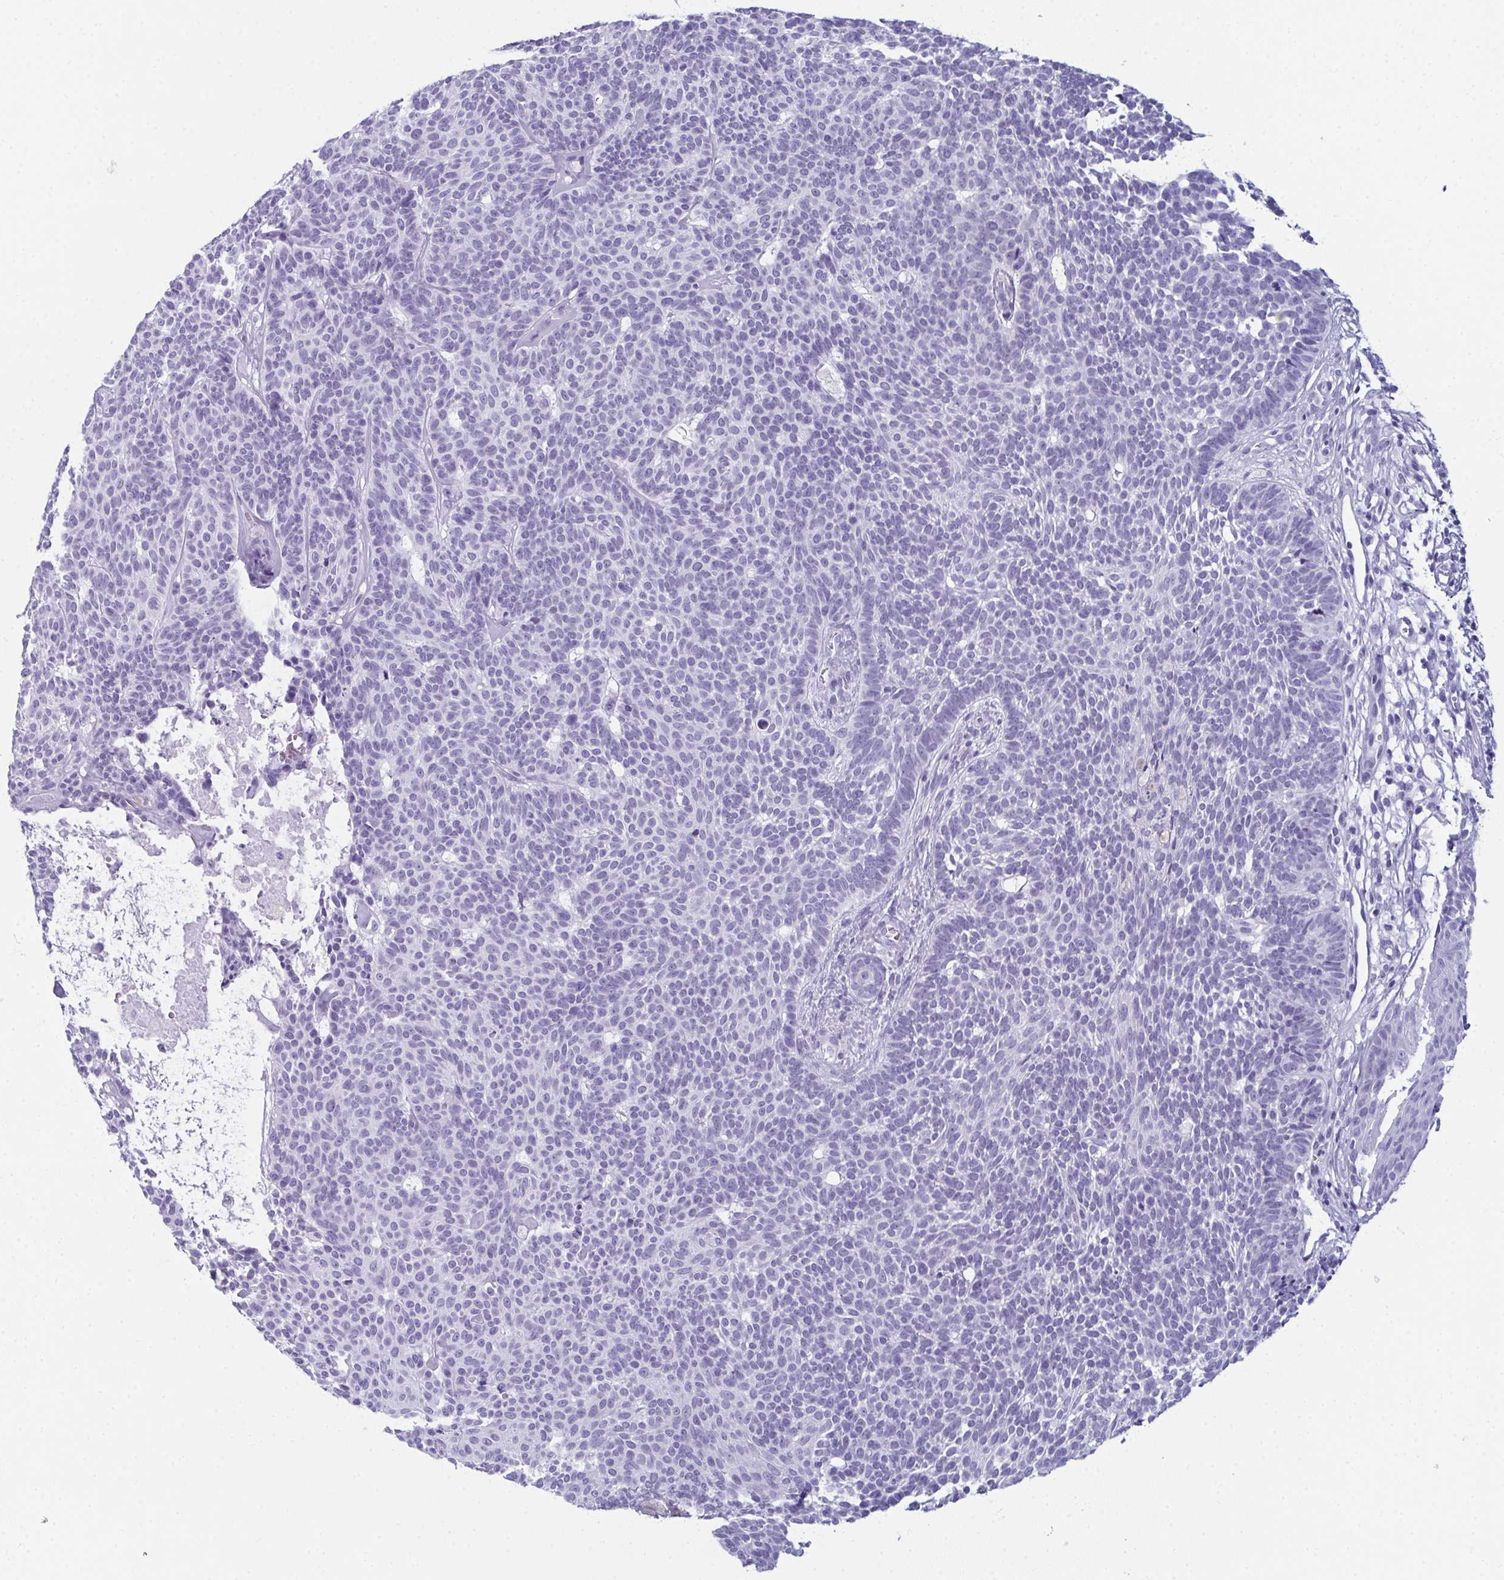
{"staining": {"intensity": "negative", "quantity": "none", "location": "none"}, "tissue": "skin cancer", "cell_type": "Tumor cells", "image_type": "cancer", "snomed": [{"axis": "morphology", "description": "Basal cell carcinoma"}, {"axis": "topography", "description": "Skin"}], "caption": "Protein analysis of skin cancer (basal cell carcinoma) displays no significant positivity in tumor cells. (DAB (3,3'-diaminobenzidine) immunohistochemistry (IHC) with hematoxylin counter stain).", "gene": "ENKUR", "patient": {"sex": "female", "age": 85}}